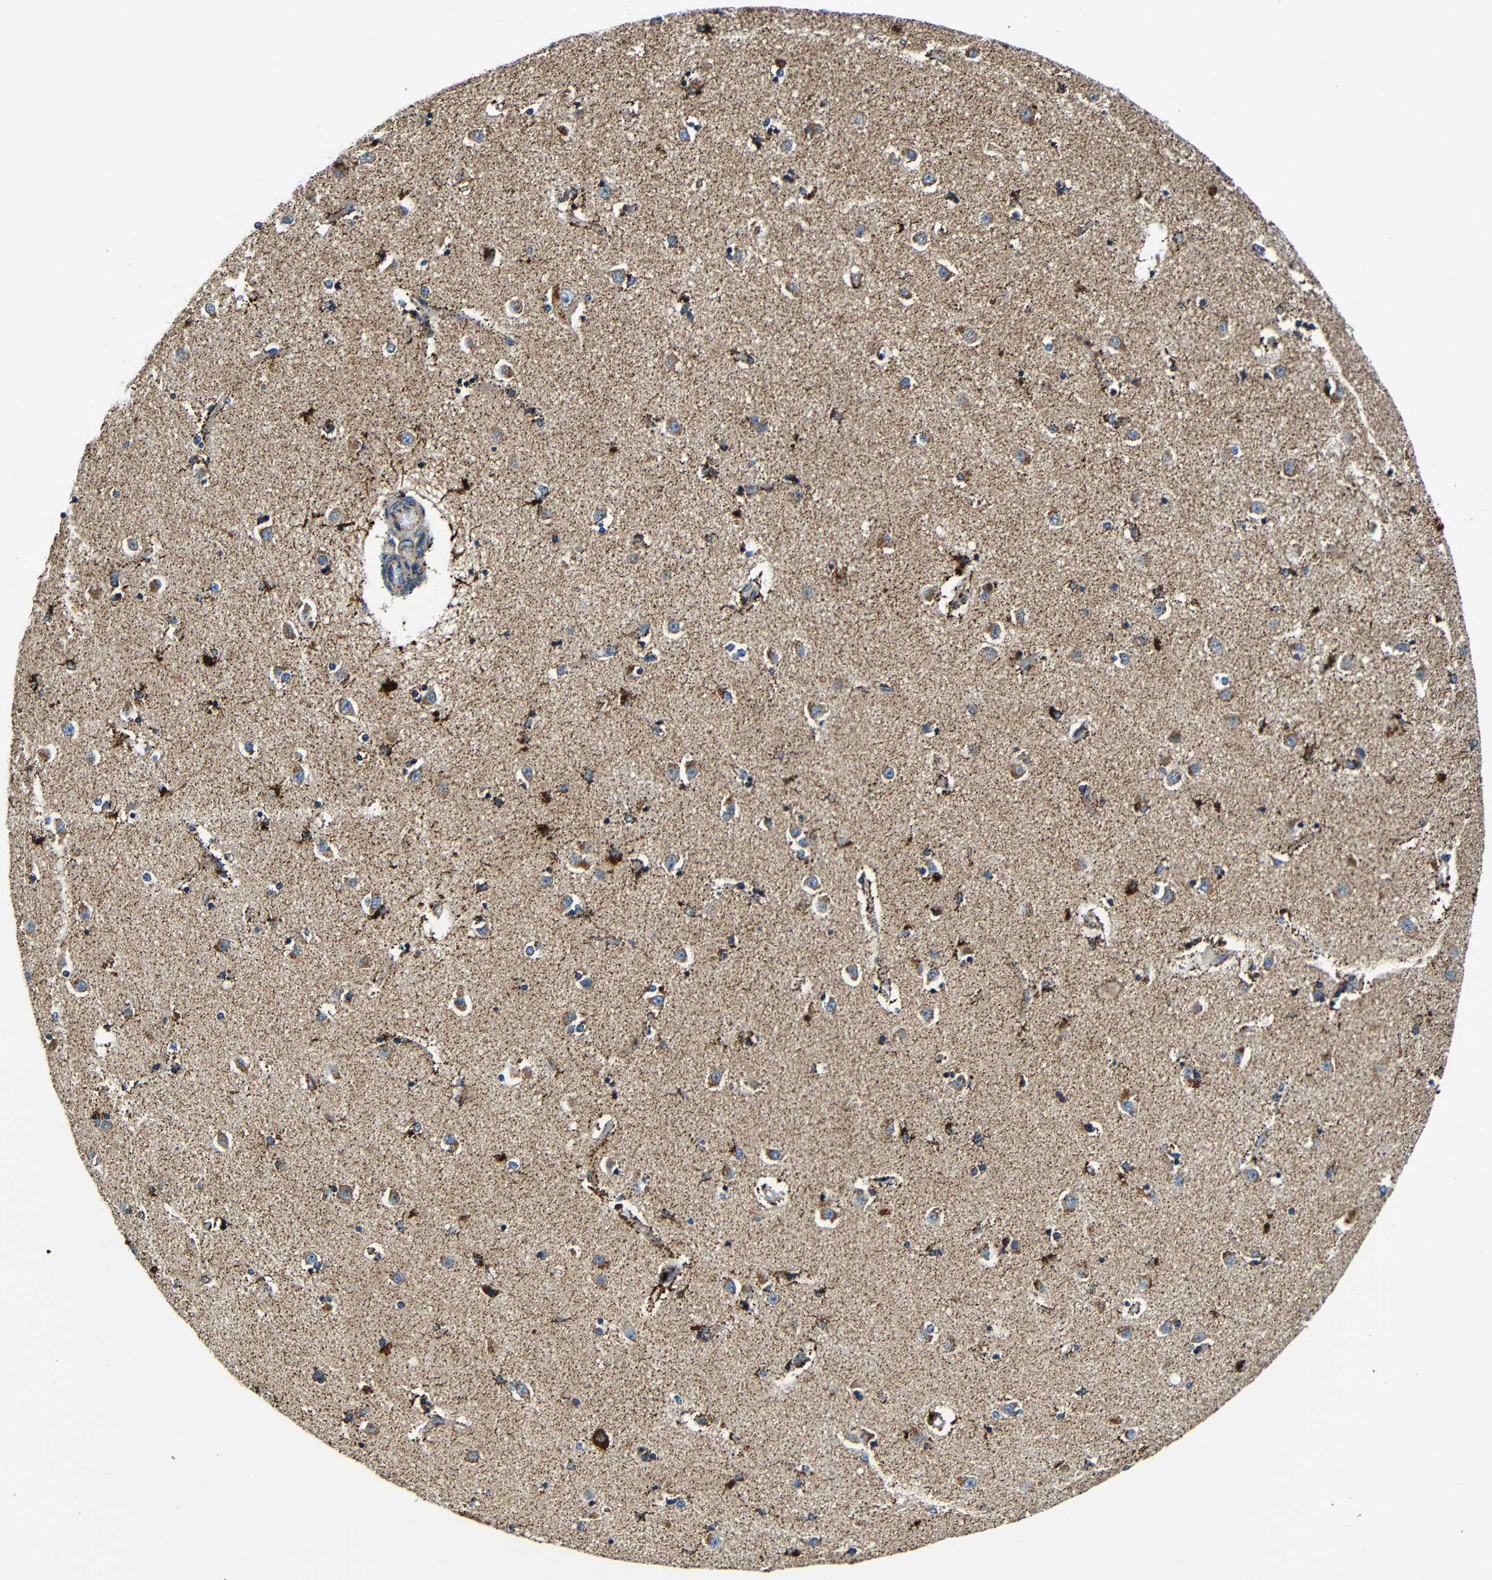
{"staining": {"intensity": "moderate", "quantity": "<25%", "location": "cytoplasmic/membranous"}, "tissue": "caudate", "cell_type": "Glial cells", "image_type": "normal", "snomed": [{"axis": "morphology", "description": "Normal tissue, NOS"}, {"axis": "topography", "description": "Lateral ventricle wall"}], "caption": "Immunohistochemistry image of unremarkable caudate: human caudate stained using immunohistochemistry (IHC) exhibits low levels of moderate protein expression localized specifically in the cytoplasmic/membranous of glial cells, appearing as a cytoplasmic/membranous brown color.", "gene": "GALNT18", "patient": {"sex": "female", "age": 54}}